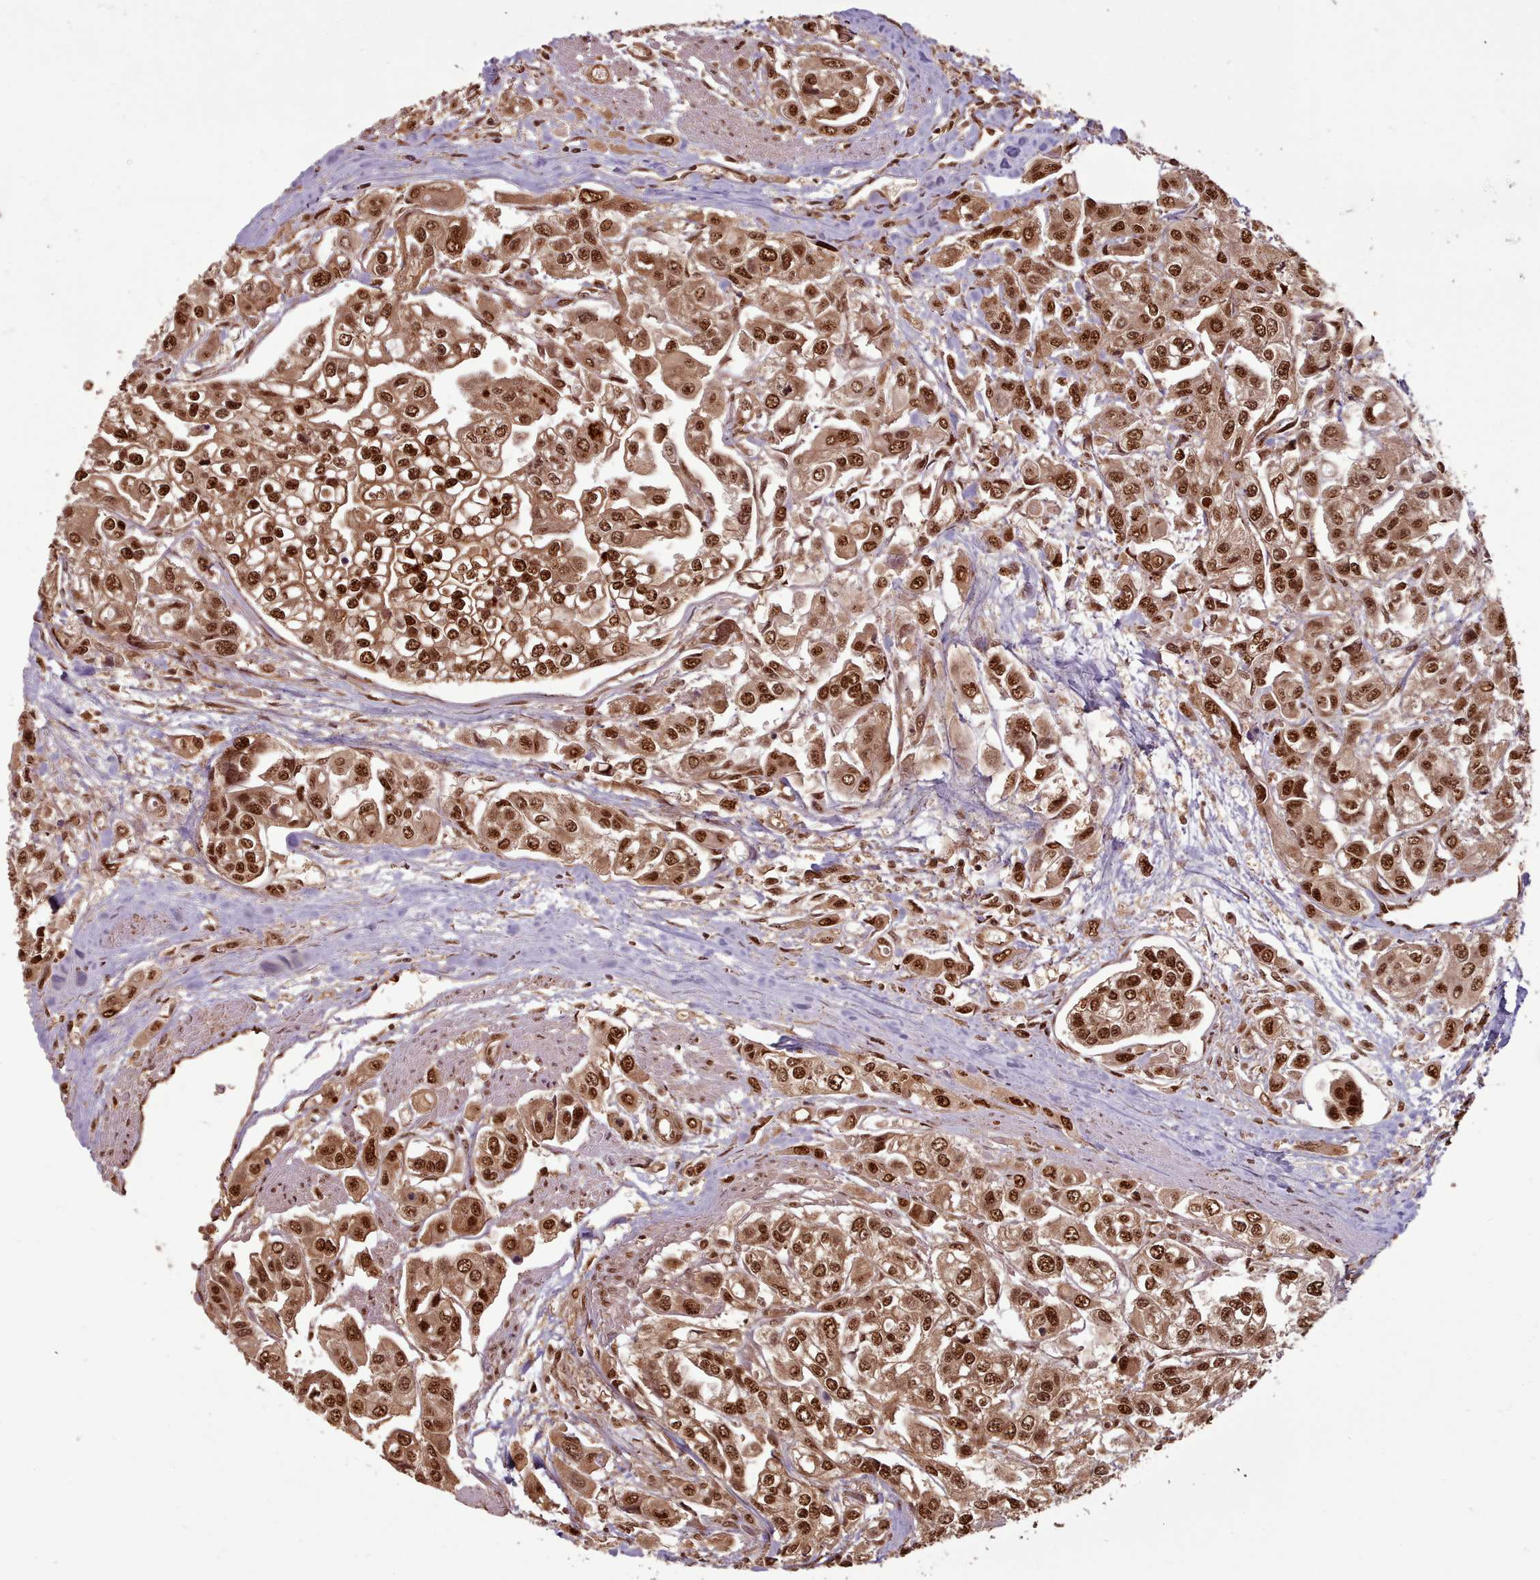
{"staining": {"intensity": "strong", "quantity": ">75%", "location": "nuclear"}, "tissue": "urothelial cancer", "cell_type": "Tumor cells", "image_type": "cancer", "snomed": [{"axis": "morphology", "description": "Urothelial carcinoma, High grade"}, {"axis": "topography", "description": "Urinary bladder"}], "caption": "Tumor cells exhibit strong nuclear staining in about >75% of cells in urothelial carcinoma (high-grade).", "gene": "RPS27A", "patient": {"sex": "male", "age": 67}}